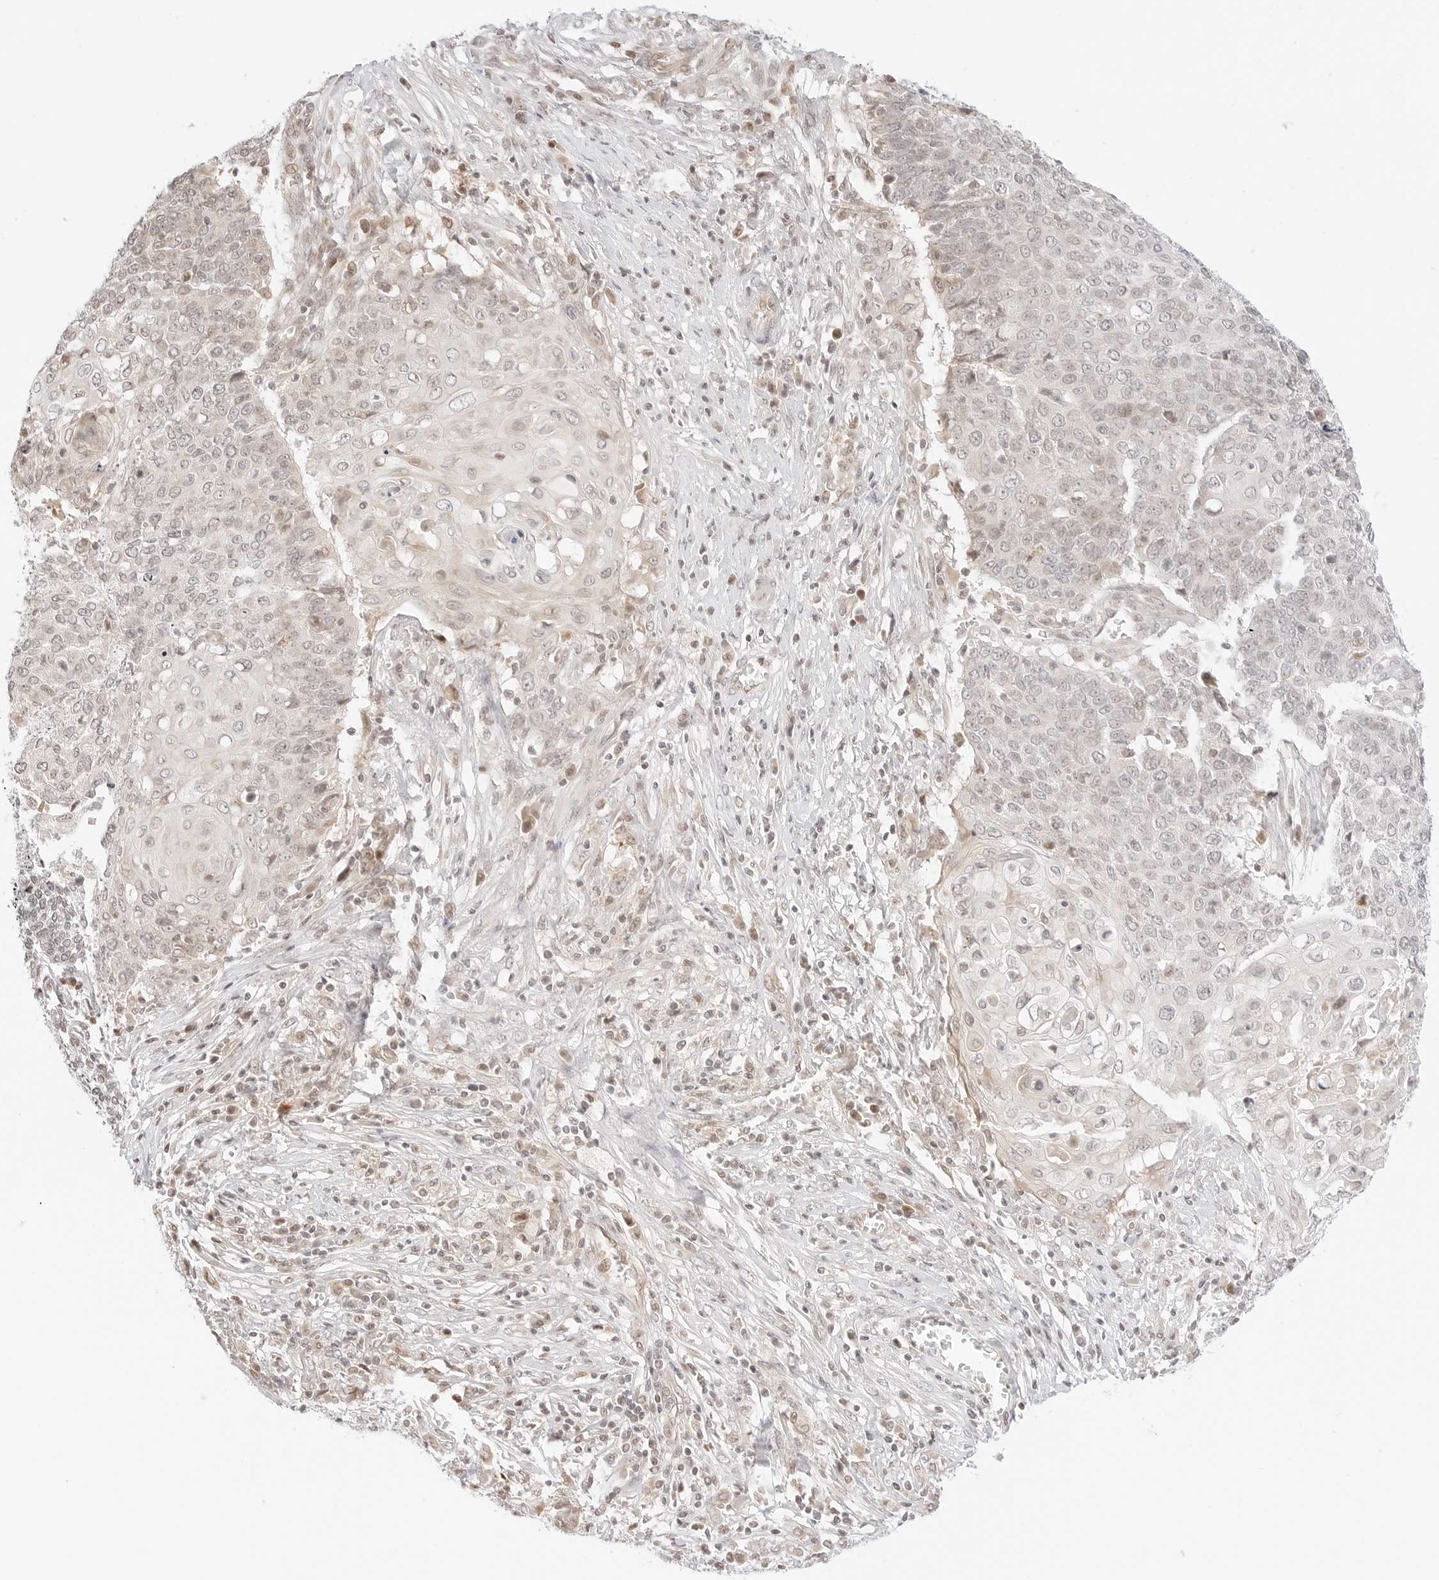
{"staining": {"intensity": "weak", "quantity": "<25%", "location": "nuclear"}, "tissue": "cervical cancer", "cell_type": "Tumor cells", "image_type": "cancer", "snomed": [{"axis": "morphology", "description": "Squamous cell carcinoma, NOS"}, {"axis": "topography", "description": "Cervix"}], "caption": "The micrograph shows no significant staining in tumor cells of cervical cancer (squamous cell carcinoma).", "gene": "RPS6KL1", "patient": {"sex": "female", "age": 39}}